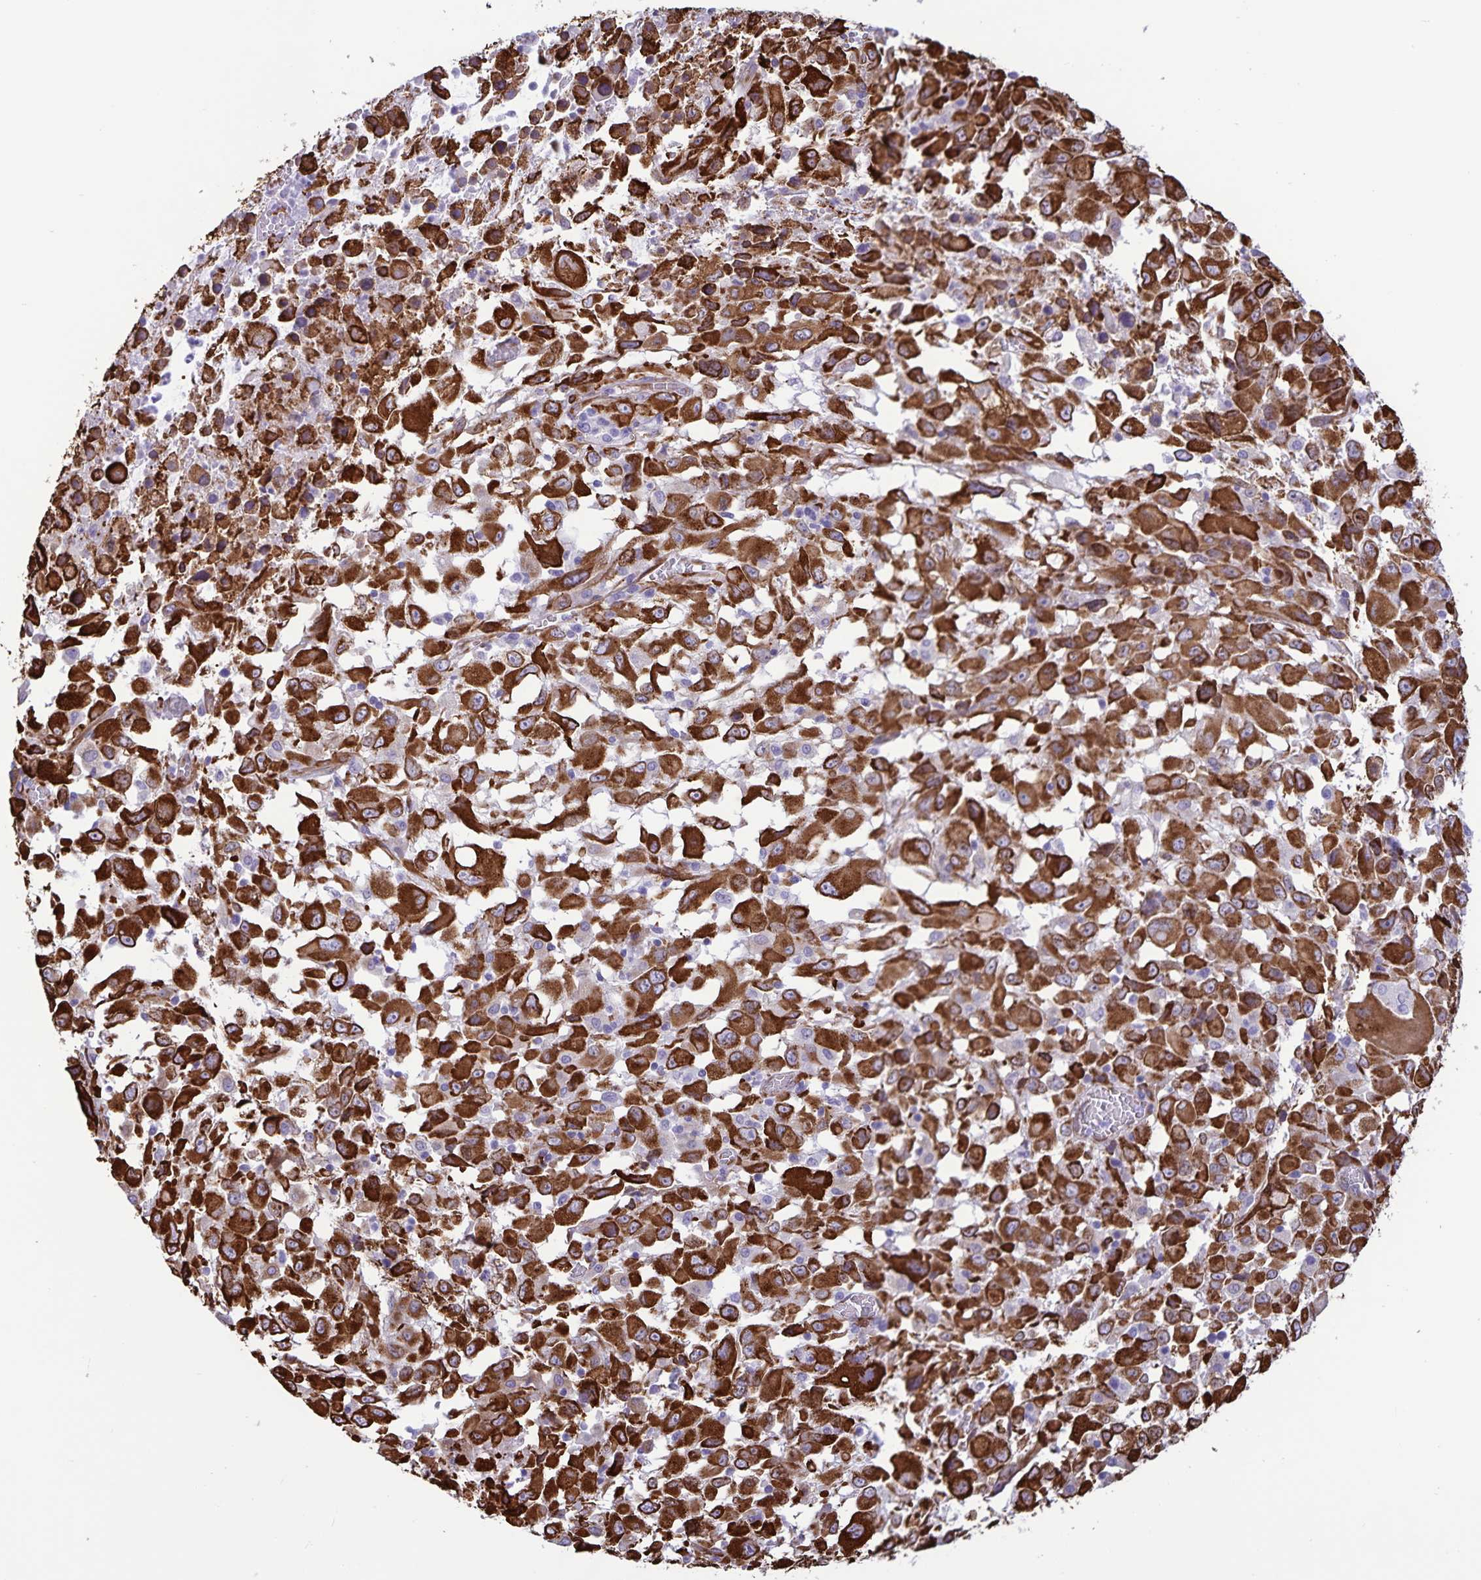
{"staining": {"intensity": "strong", "quantity": ">75%", "location": "cytoplasmic/membranous"}, "tissue": "melanoma", "cell_type": "Tumor cells", "image_type": "cancer", "snomed": [{"axis": "morphology", "description": "Malignant melanoma, Metastatic site"}, {"axis": "topography", "description": "Soft tissue"}], "caption": "IHC histopathology image of melanoma stained for a protein (brown), which displays high levels of strong cytoplasmic/membranous staining in approximately >75% of tumor cells.", "gene": "RCN1", "patient": {"sex": "male", "age": 50}}